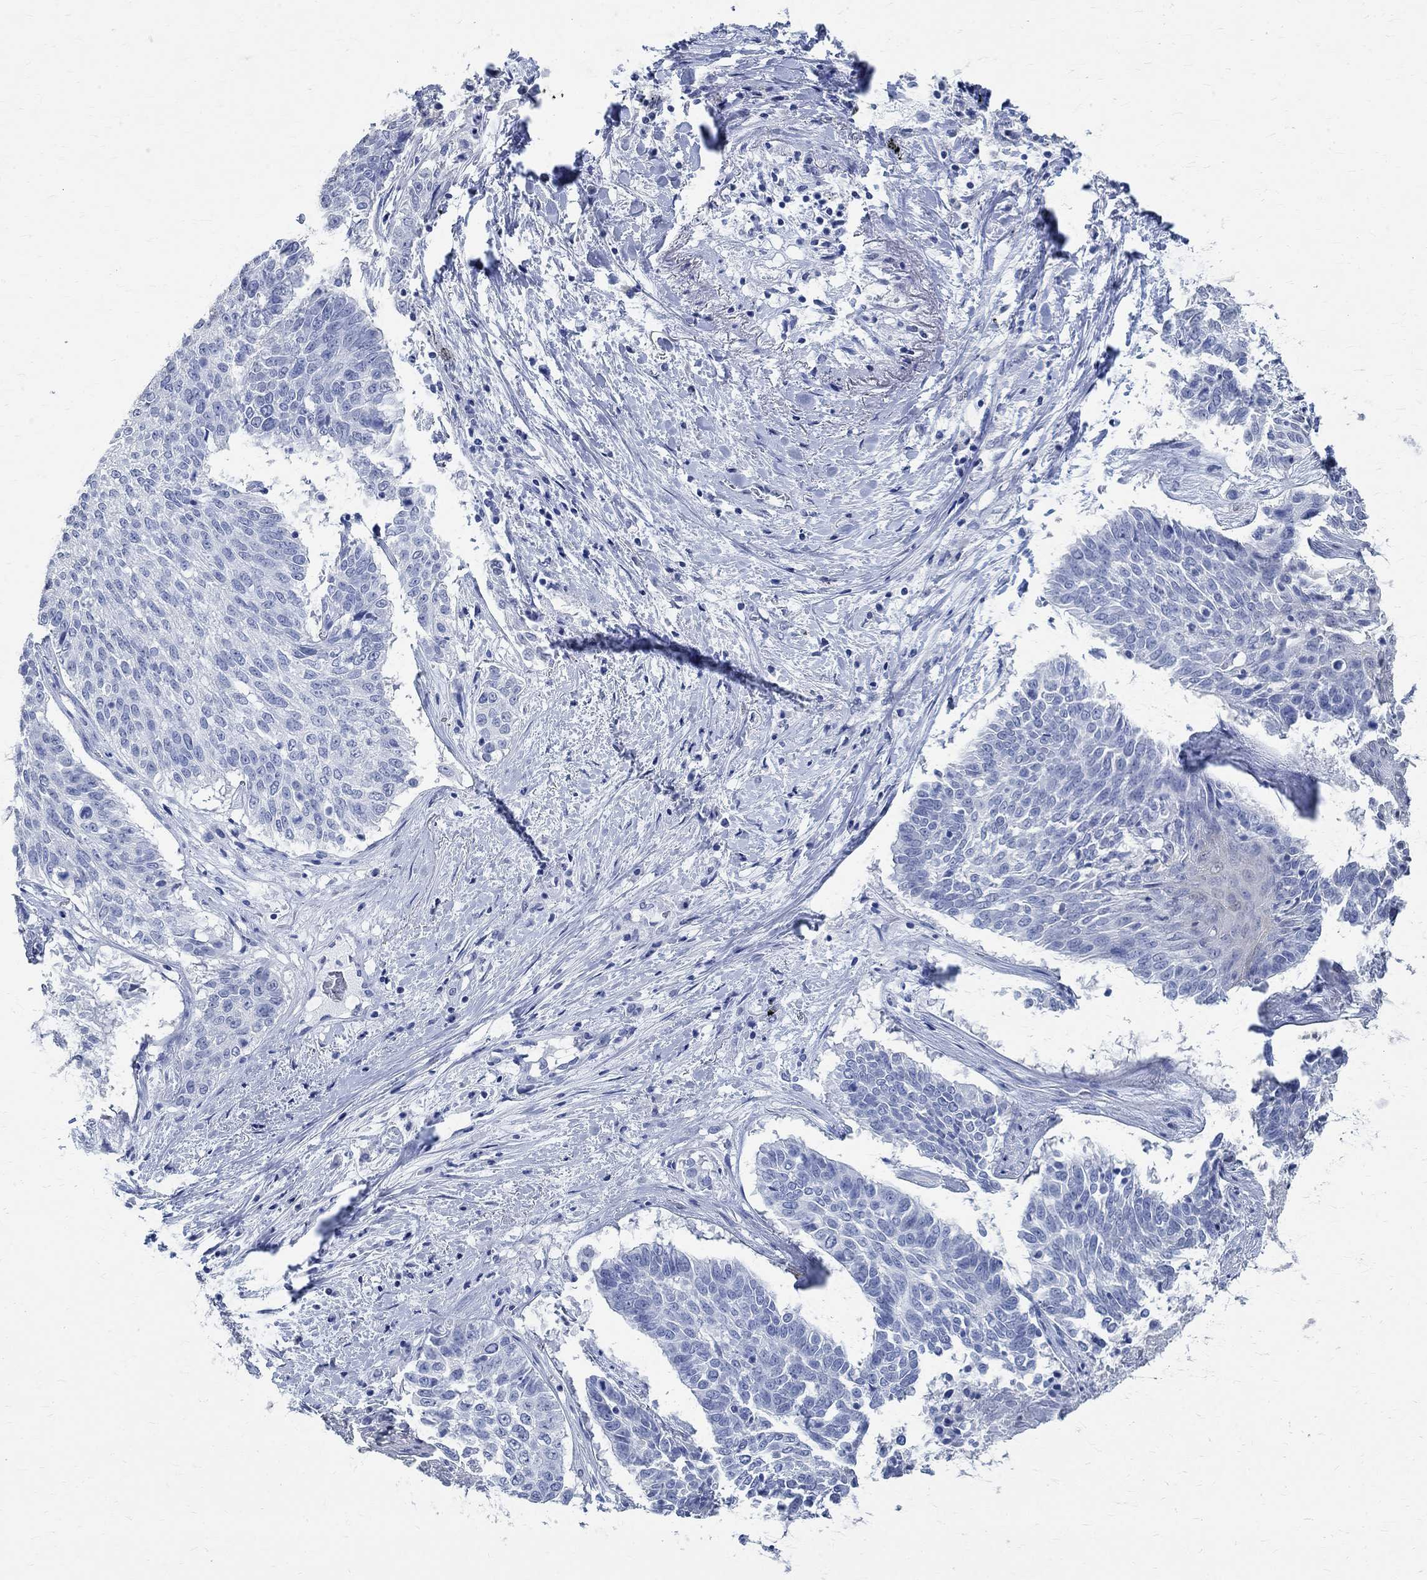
{"staining": {"intensity": "negative", "quantity": "none", "location": "none"}, "tissue": "lung cancer", "cell_type": "Tumor cells", "image_type": "cancer", "snomed": [{"axis": "morphology", "description": "Squamous cell carcinoma, NOS"}, {"axis": "topography", "description": "Lung"}], "caption": "An immunohistochemistry photomicrograph of lung squamous cell carcinoma is shown. There is no staining in tumor cells of lung squamous cell carcinoma.", "gene": "TMEM221", "patient": {"sex": "male", "age": 64}}